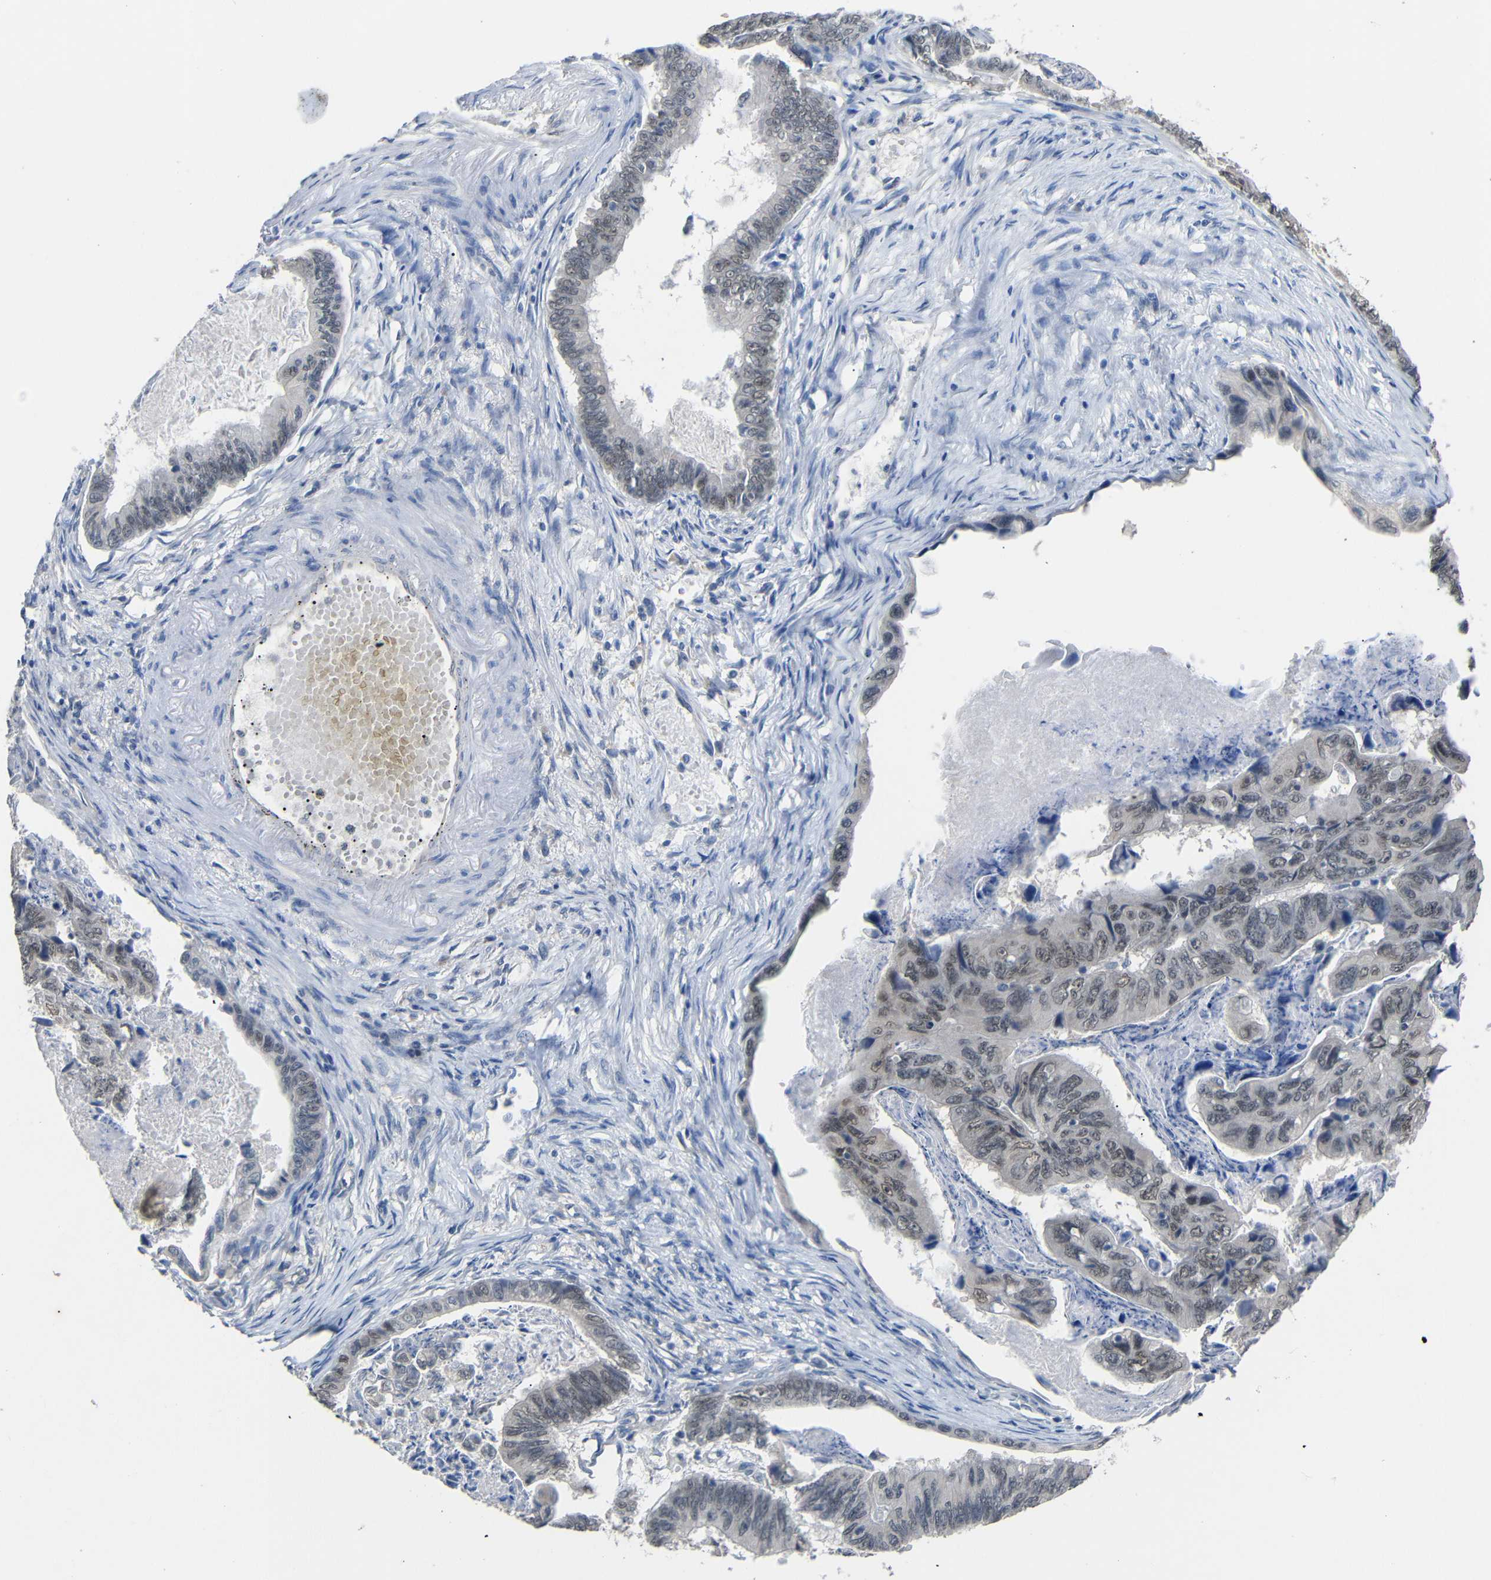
{"staining": {"intensity": "weak", "quantity": "<25%", "location": "nuclear"}, "tissue": "stomach cancer", "cell_type": "Tumor cells", "image_type": "cancer", "snomed": [{"axis": "morphology", "description": "Adenocarcinoma, NOS"}, {"axis": "topography", "description": "Stomach, lower"}], "caption": "DAB immunohistochemical staining of human adenocarcinoma (stomach) exhibits no significant expression in tumor cells.", "gene": "HNF1A", "patient": {"sex": "male", "age": 77}}